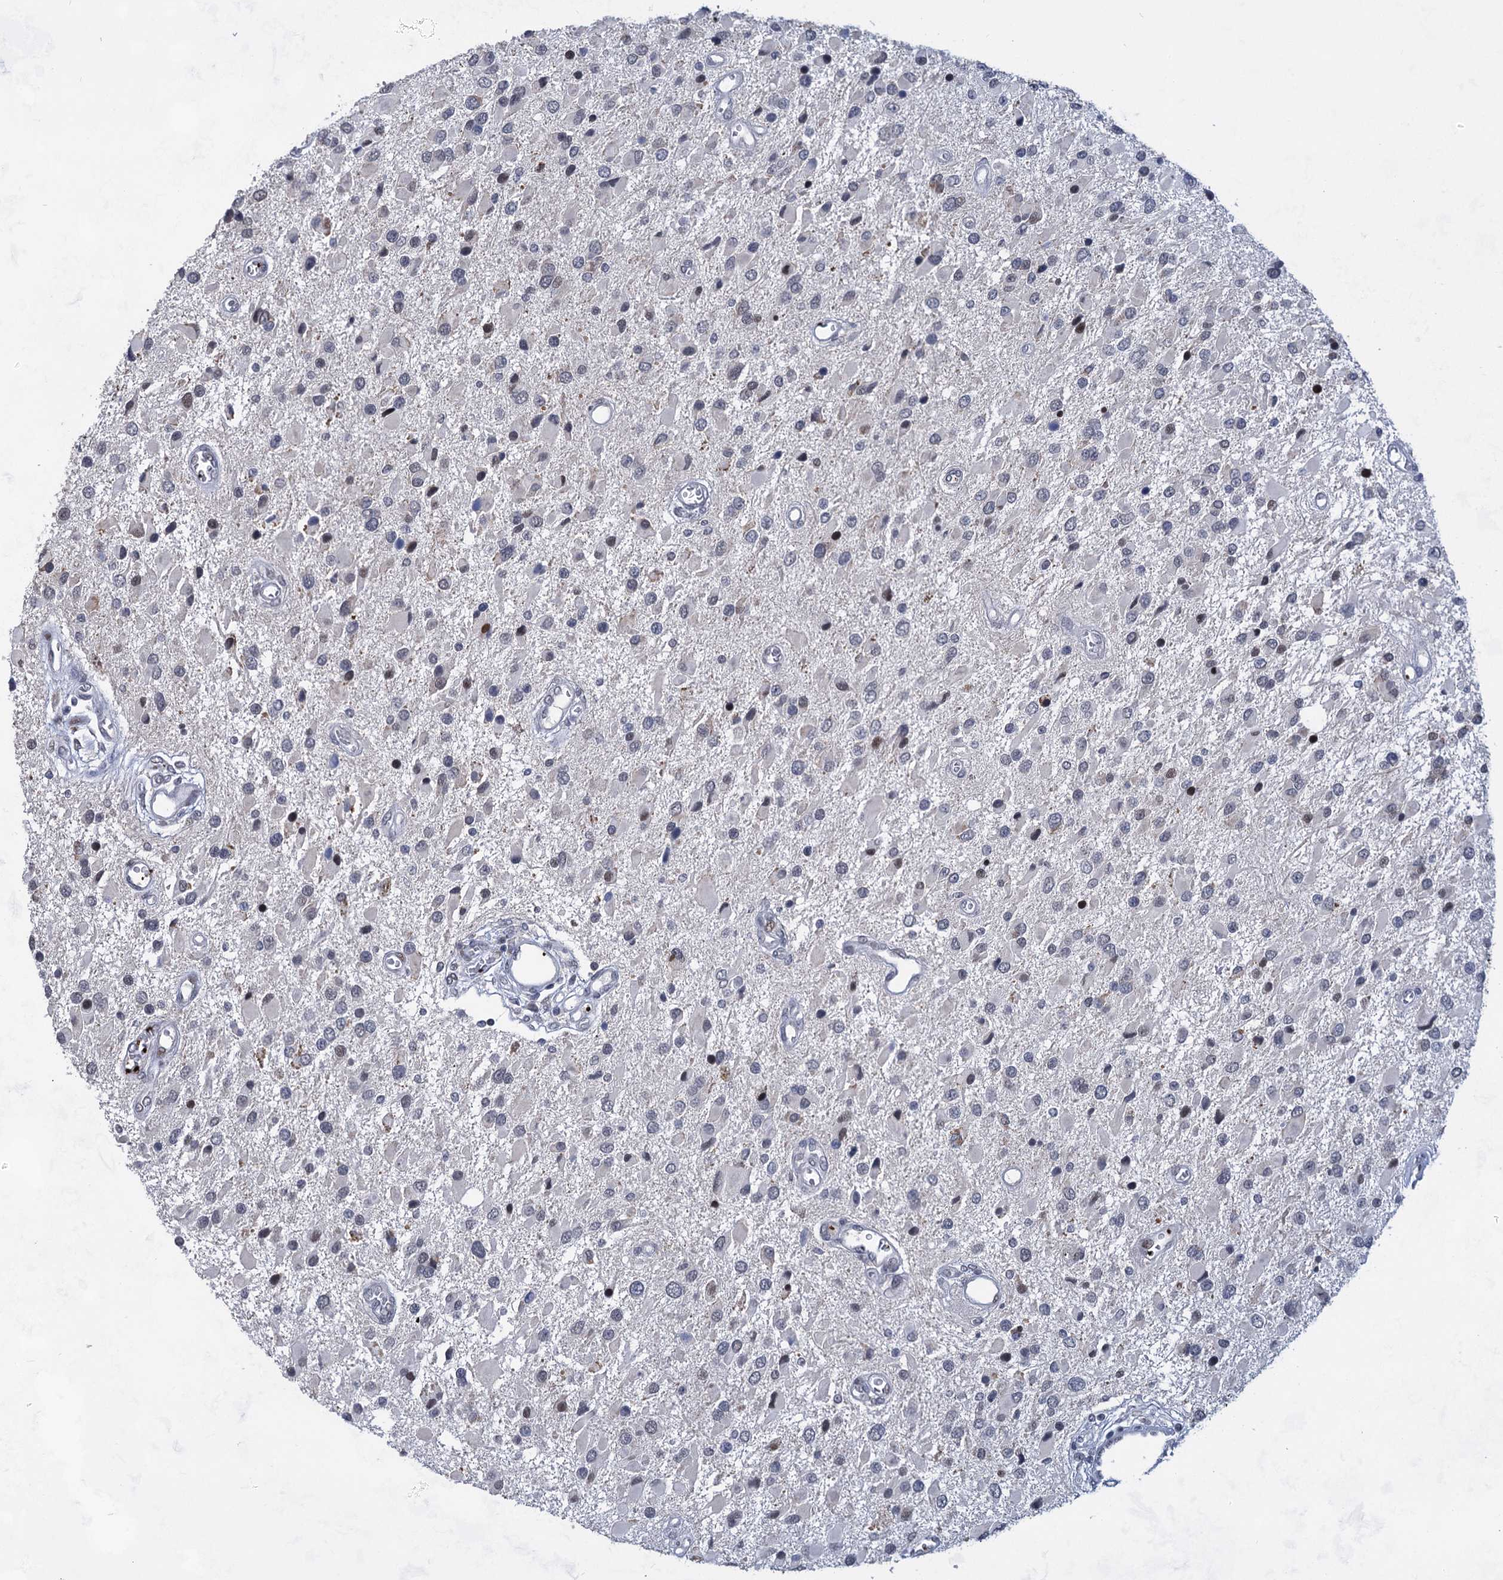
{"staining": {"intensity": "negative", "quantity": "none", "location": "none"}, "tissue": "glioma", "cell_type": "Tumor cells", "image_type": "cancer", "snomed": [{"axis": "morphology", "description": "Glioma, malignant, High grade"}, {"axis": "topography", "description": "Brain"}], "caption": "High power microscopy photomicrograph of an immunohistochemistry image of malignant high-grade glioma, revealing no significant positivity in tumor cells.", "gene": "MON2", "patient": {"sex": "male", "age": 53}}